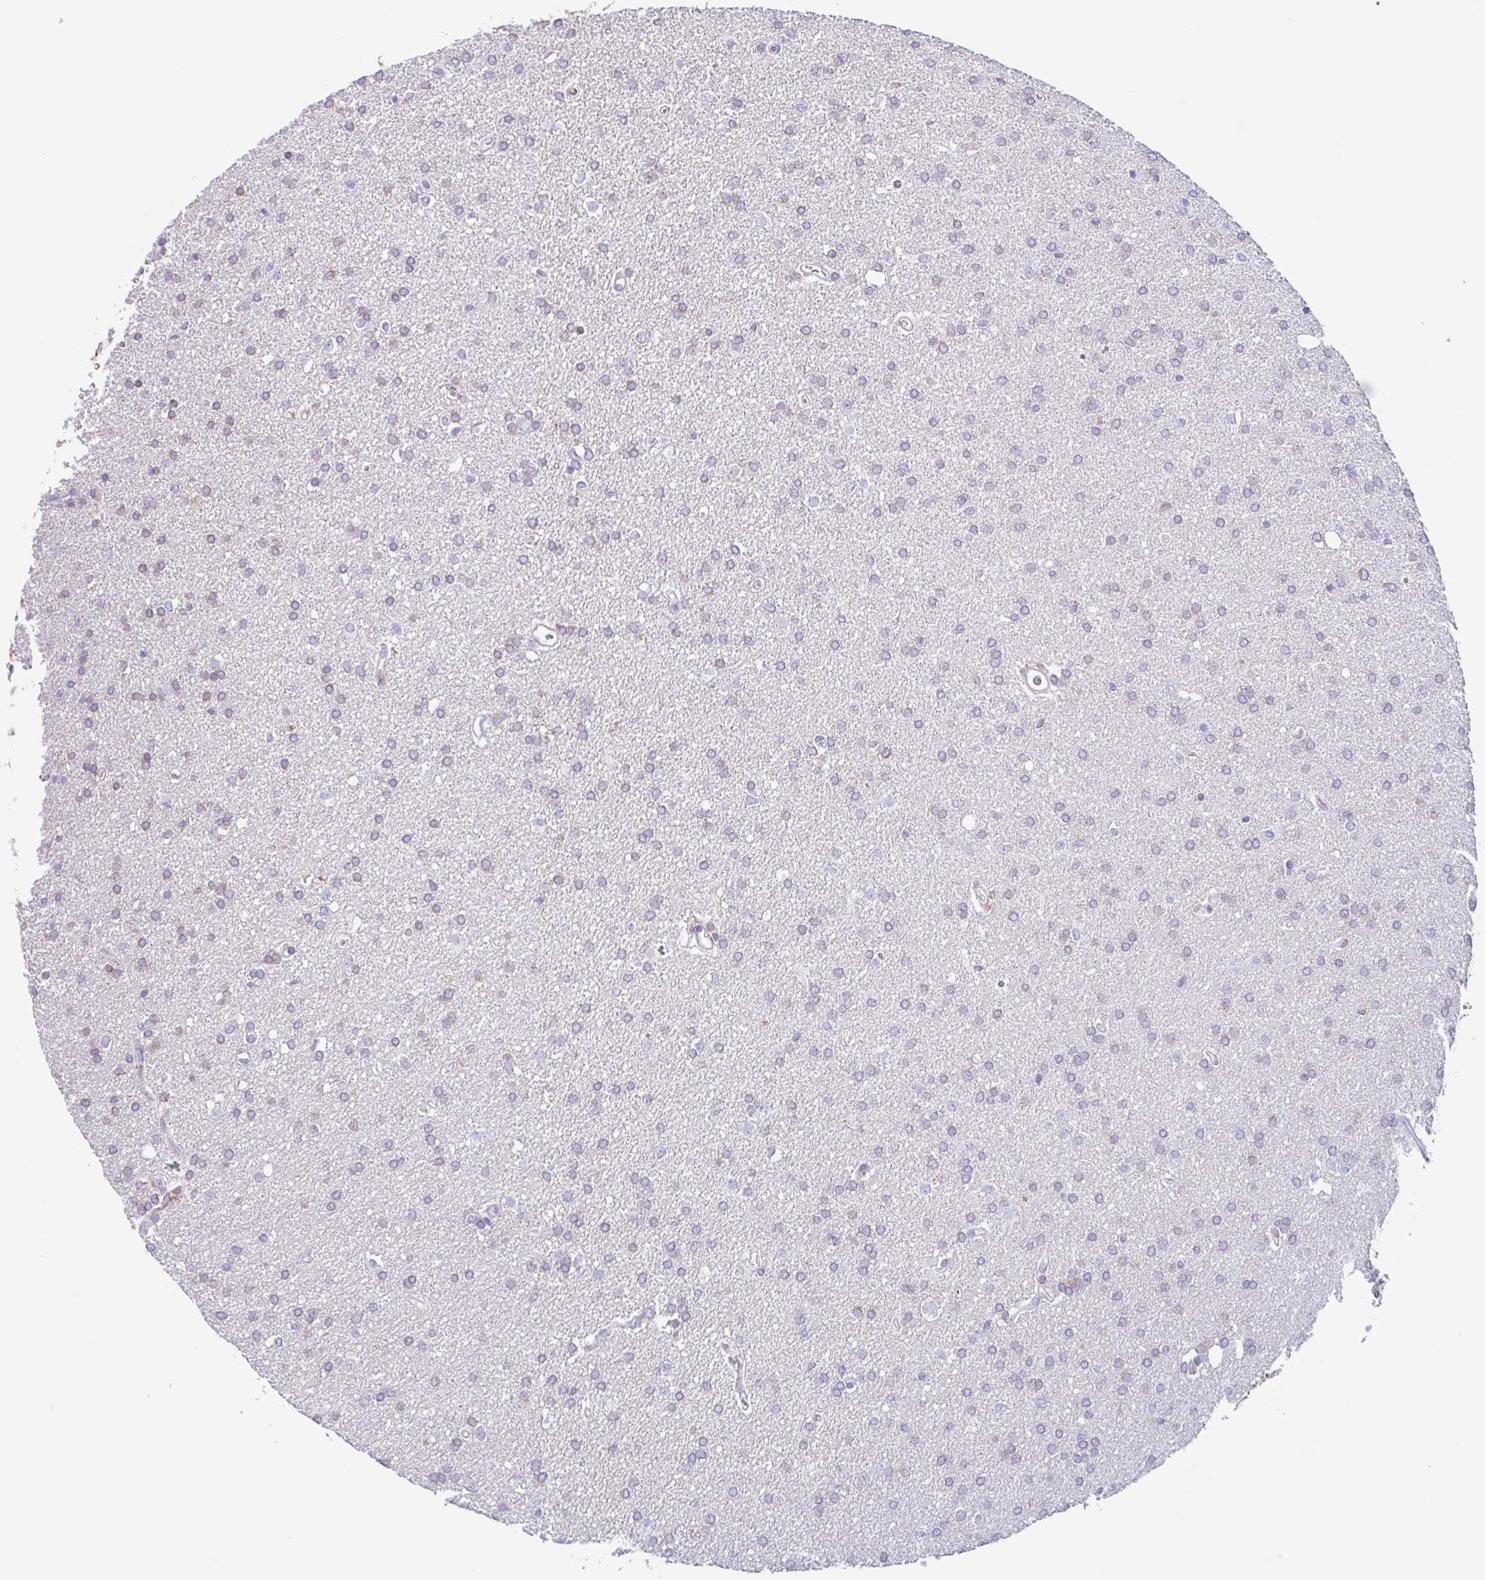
{"staining": {"intensity": "negative", "quantity": "none", "location": "none"}, "tissue": "glioma", "cell_type": "Tumor cells", "image_type": "cancer", "snomed": [{"axis": "morphology", "description": "Glioma, malignant, Low grade"}, {"axis": "topography", "description": "Brain"}], "caption": "A histopathology image of malignant glioma (low-grade) stained for a protein demonstrates no brown staining in tumor cells.", "gene": "DOK4", "patient": {"sex": "female", "age": 34}}